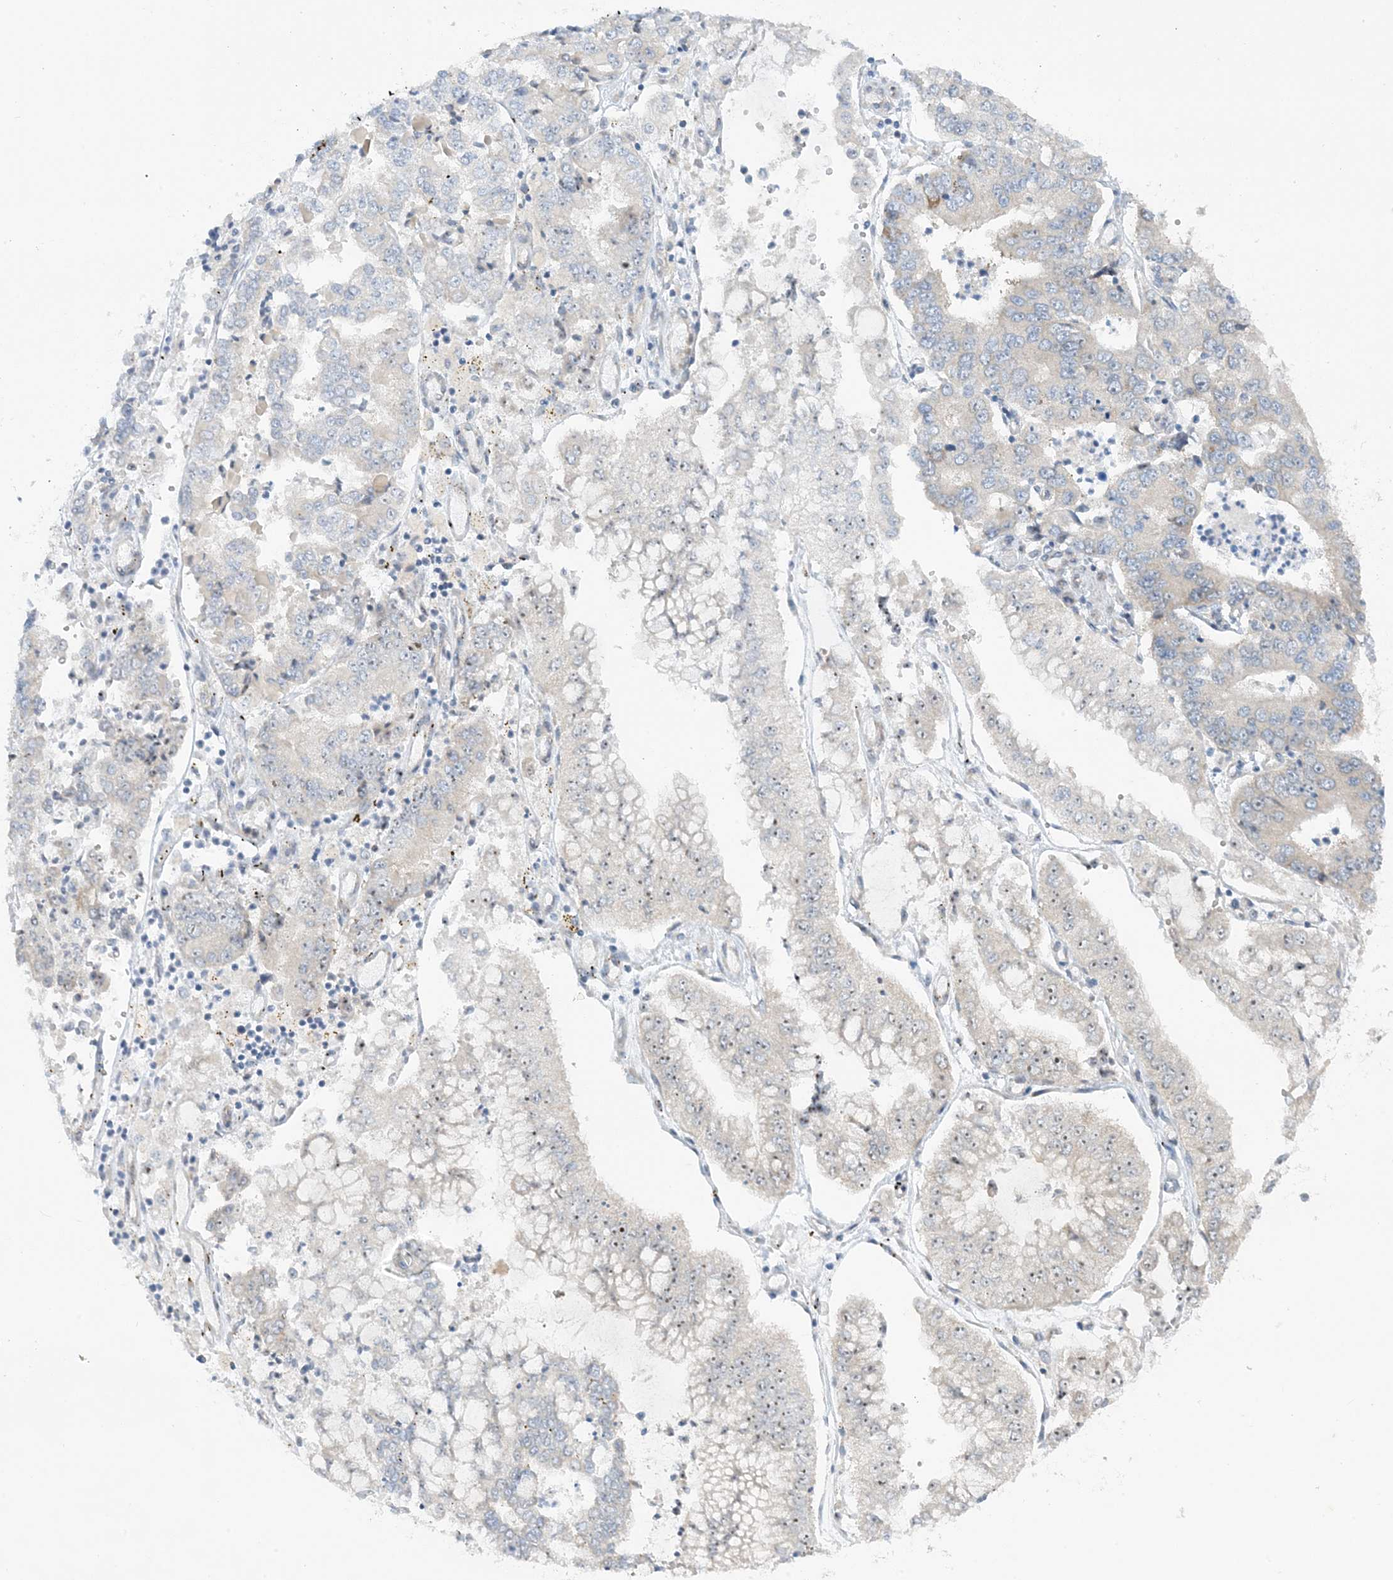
{"staining": {"intensity": "weak", "quantity": "<25%", "location": "nuclear"}, "tissue": "stomach cancer", "cell_type": "Tumor cells", "image_type": "cancer", "snomed": [{"axis": "morphology", "description": "Adenocarcinoma, NOS"}, {"axis": "topography", "description": "Stomach"}], "caption": "IHC histopathology image of neoplastic tissue: stomach cancer (adenocarcinoma) stained with DAB exhibits no significant protein positivity in tumor cells.", "gene": "SCN3A", "patient": {"sex": "male", "age": 76}}